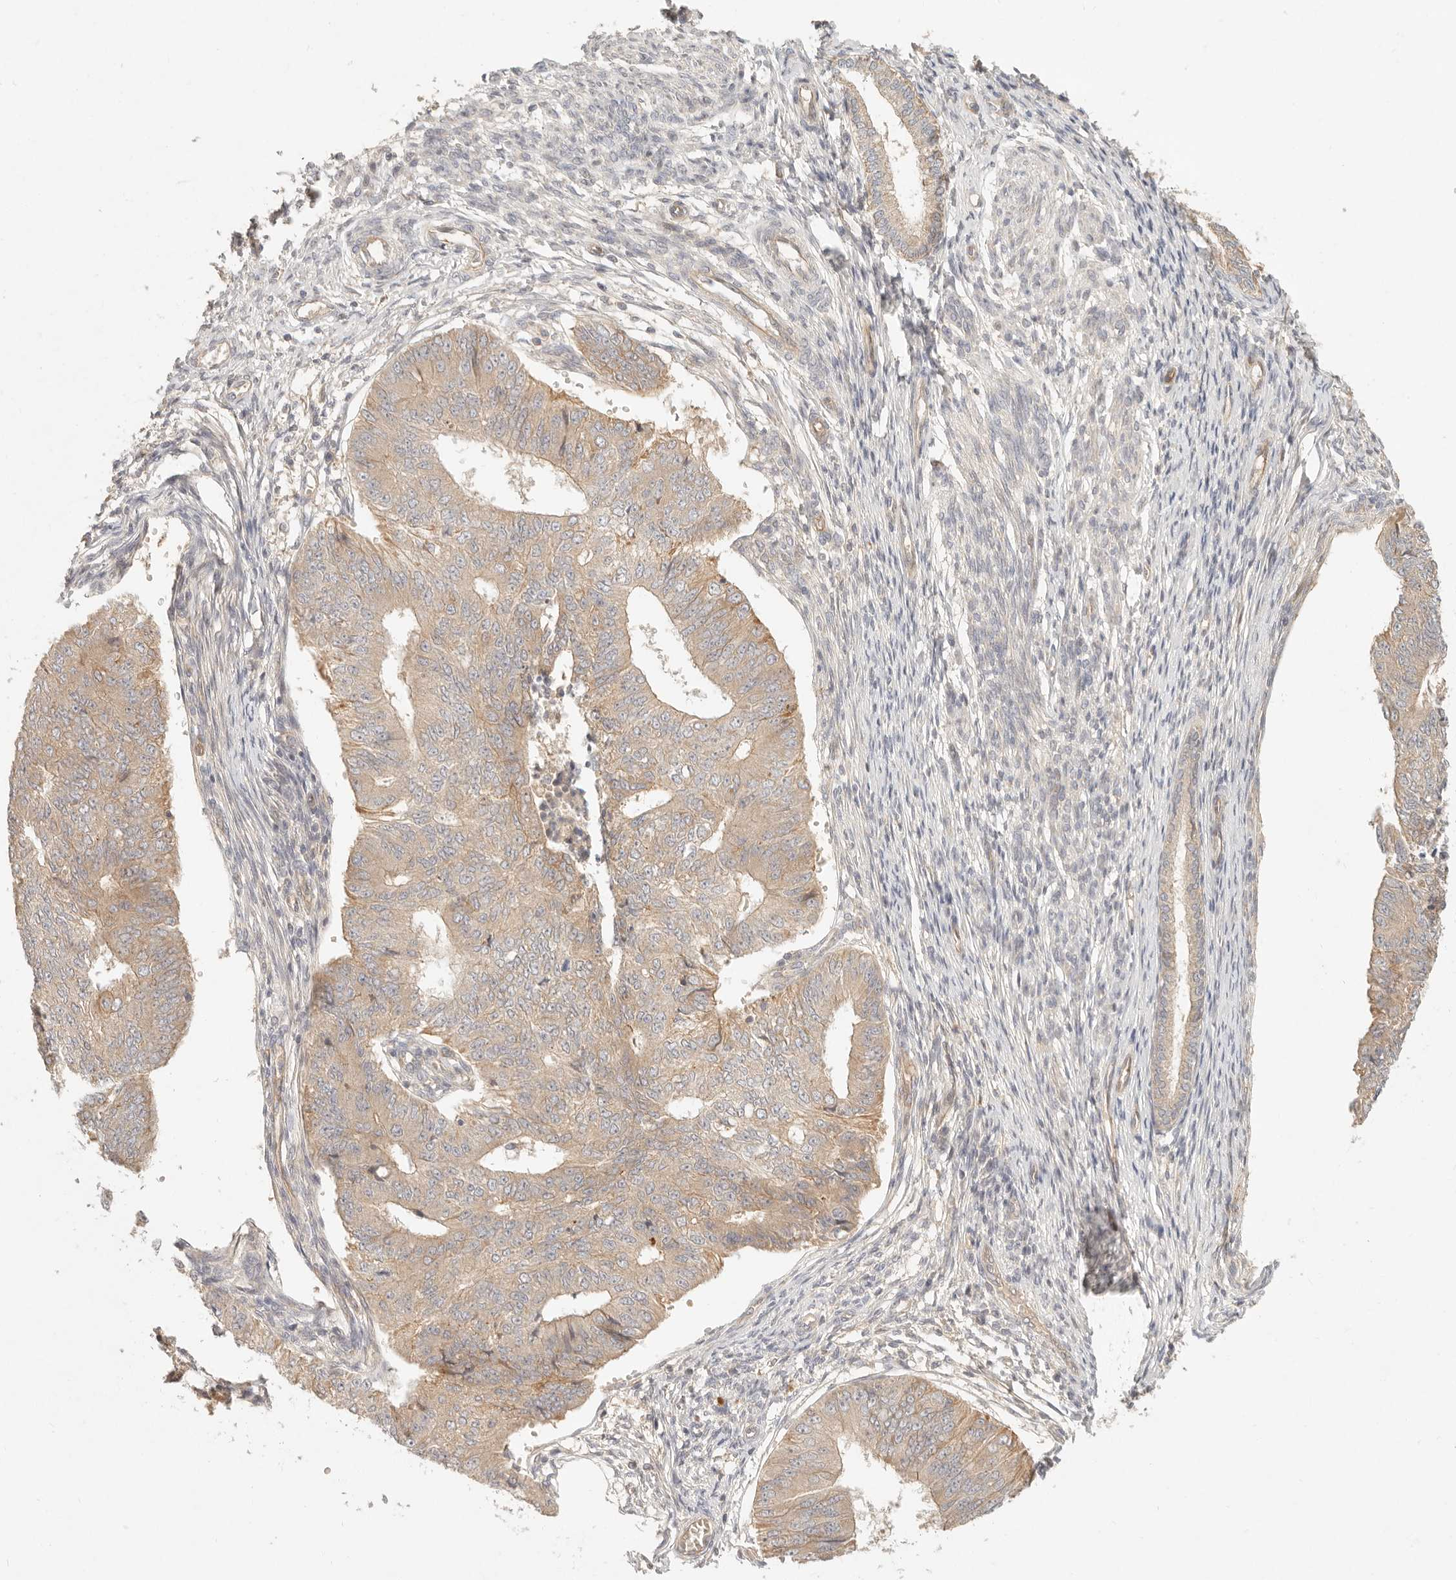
{"staining": {"intensity": "weak", "quantity": ">75%", "location": "cytoplasmic/membranous"}, "tissue": "endometrial cancer", "cell_type": "Tumor cells", "image_type": "cancer", "snomed": [{"axis": "morphology", "description": "Adenocarcinoma, NOS"}, {"axis": "topography", "description": "Endometrium"}], "caption": "Endometrial cancer stained for a protein (brown) demonstrates weak cytoplasmic/membranous positive staining in approximately >75% of tumor cells.", "gene": "PPP1R3B", "patient": {"sex": "female", "age": 32}}